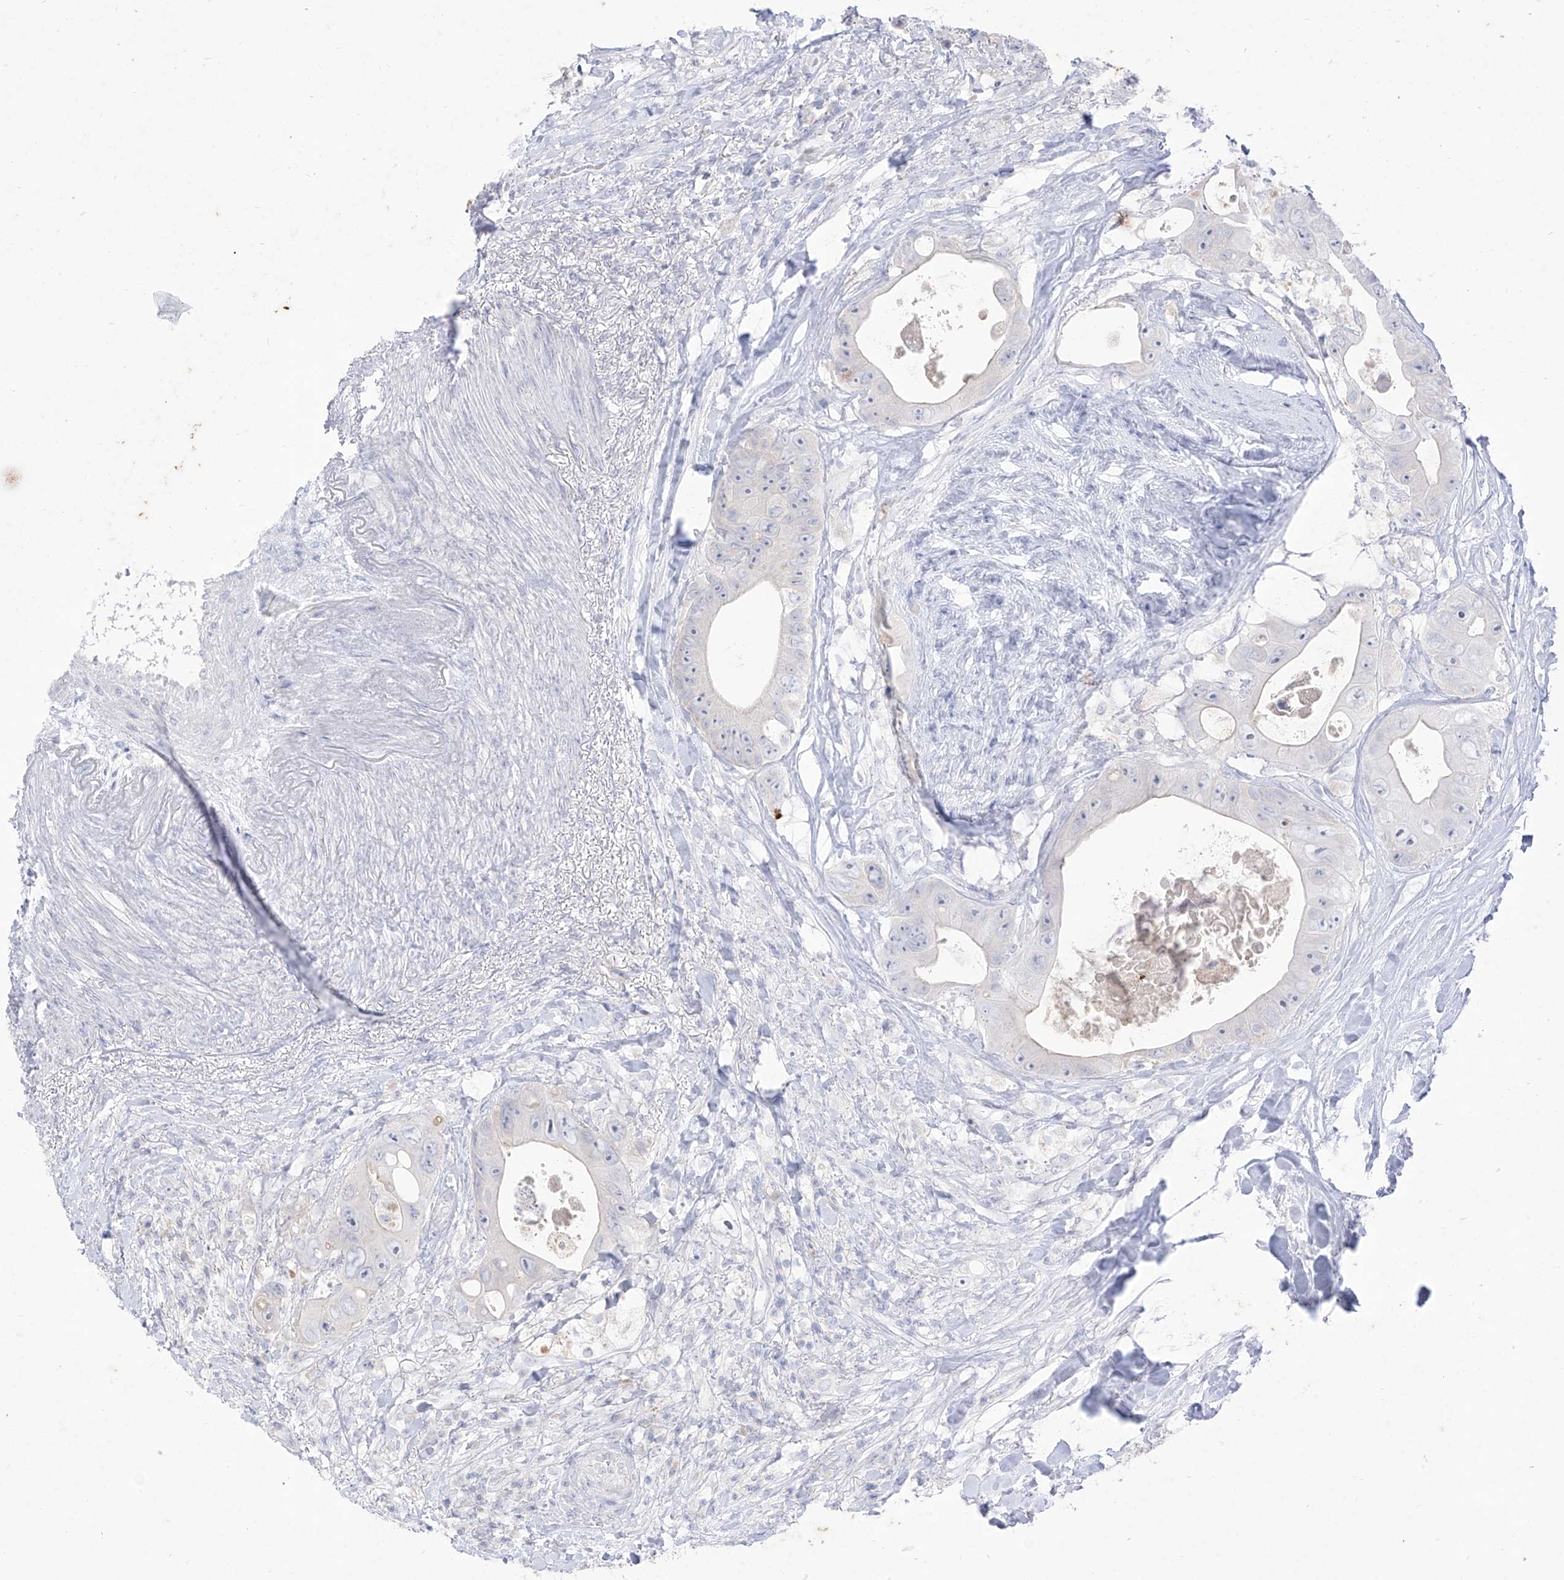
{"staining": {"intensity": "negative", "quantity": "none", "location": "none"}, "tissue": "colorectal cancer", "cell_type": "Tumor cells", "image_type": "cancer", "snomed": [{"axis": "morphology", "description": "Adenocarcinoma, NOS"}, {"axis": "topography", "description": "Colon"}], "caption": "Tumor cells show no significant protein staining in colorectal adenocarcinoma.", "gene": "TGM4", "patient": {"sex": "female", "age": 46}}